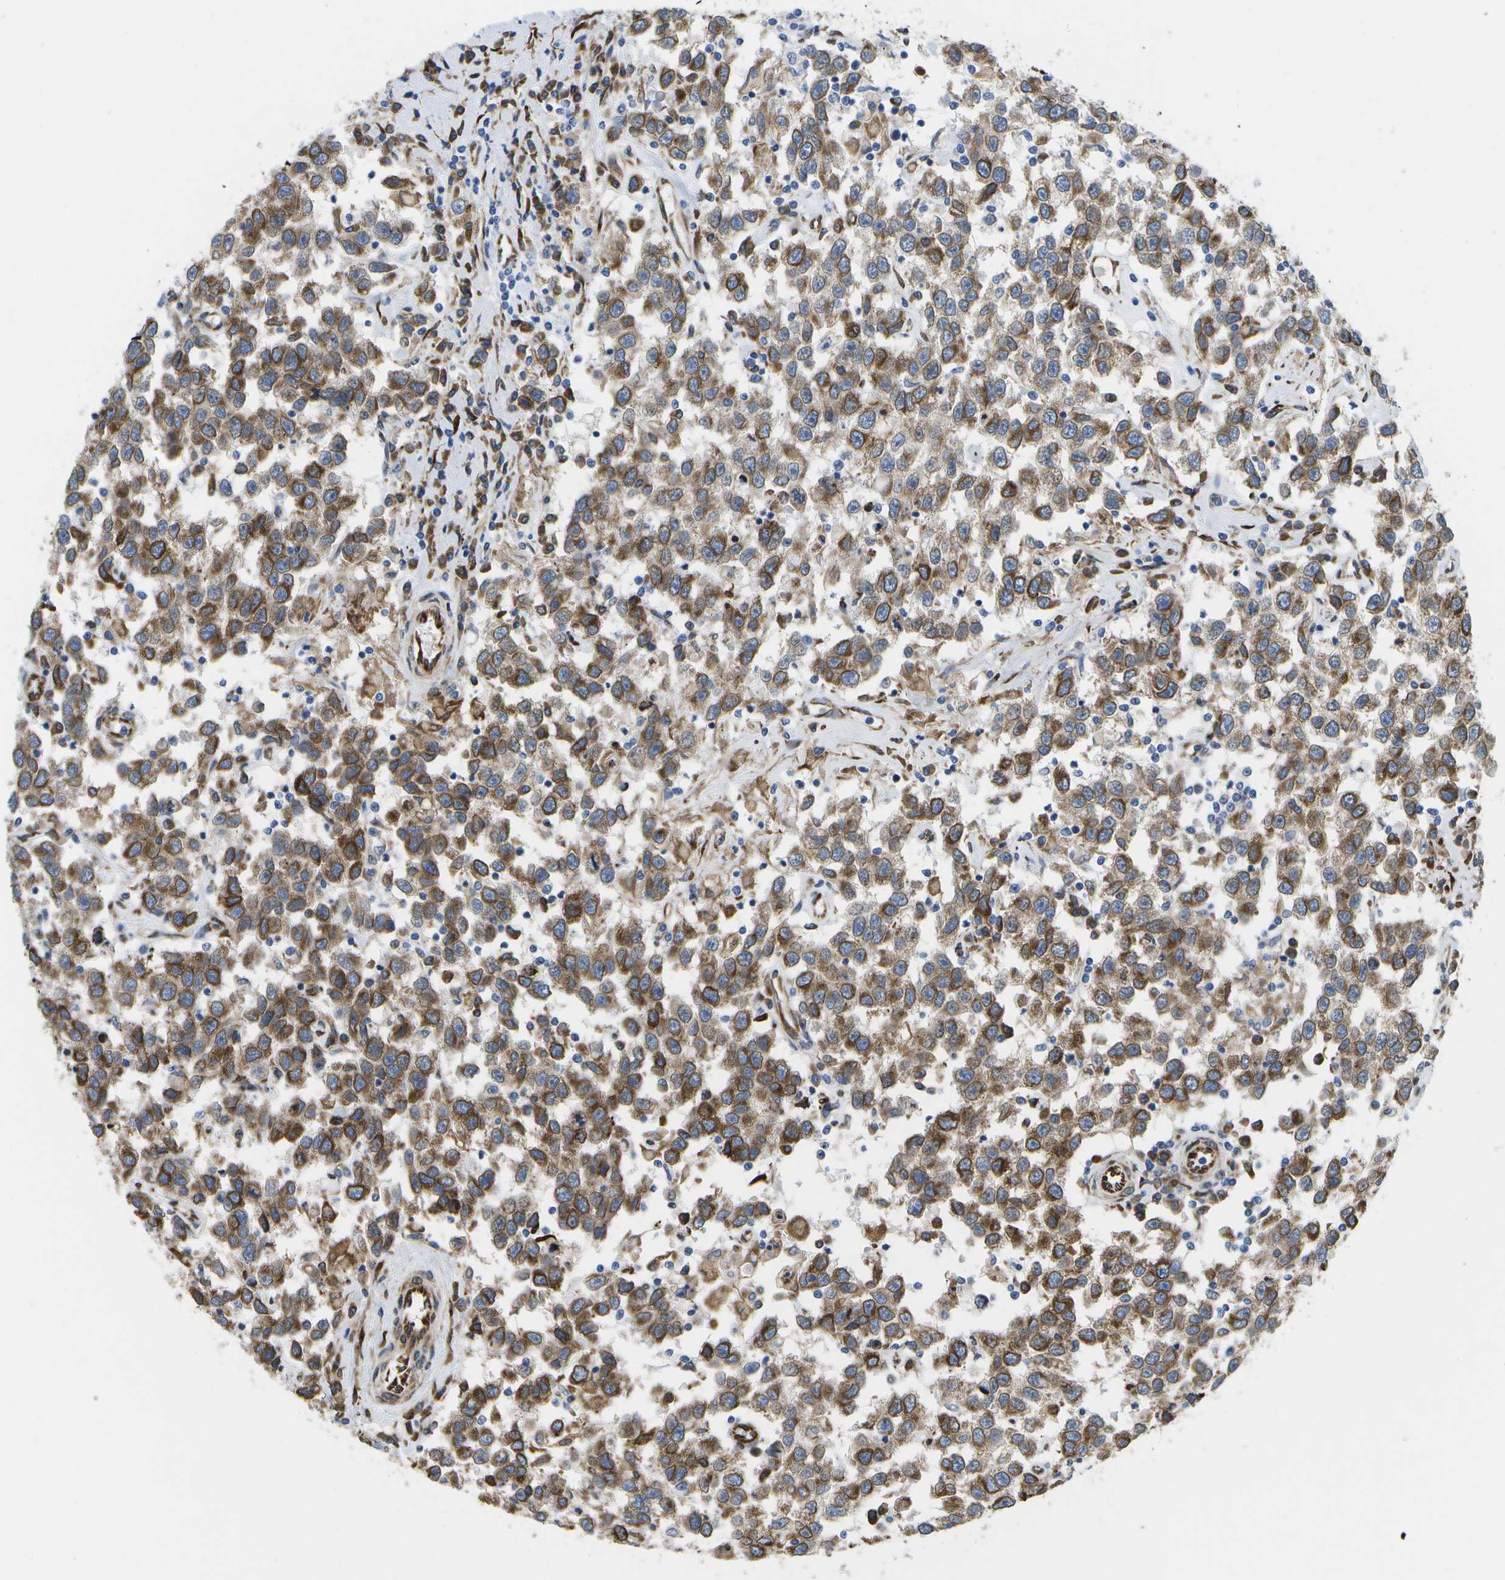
{"staining": {"intensity": "moderate", "quantity": ">75%", "location": "cytoplasmic/membranous"}, "tissue": "testis cancer", "cell_type": "Tumor cells", "image_type": "cancer", "snomed": [{"axis": "morphology", "description": "Seminoma, NOS"}, {"axis": "topography", "description": "Testis"}], "caption": "Seminoma (testis) stained for a protein (brown) shows moderate cytoplasmic/membranous positive staining in about >75% of tumor cells.", "gene": "ZDHHC17", "patient": {"sex": "male", "age": 41}}